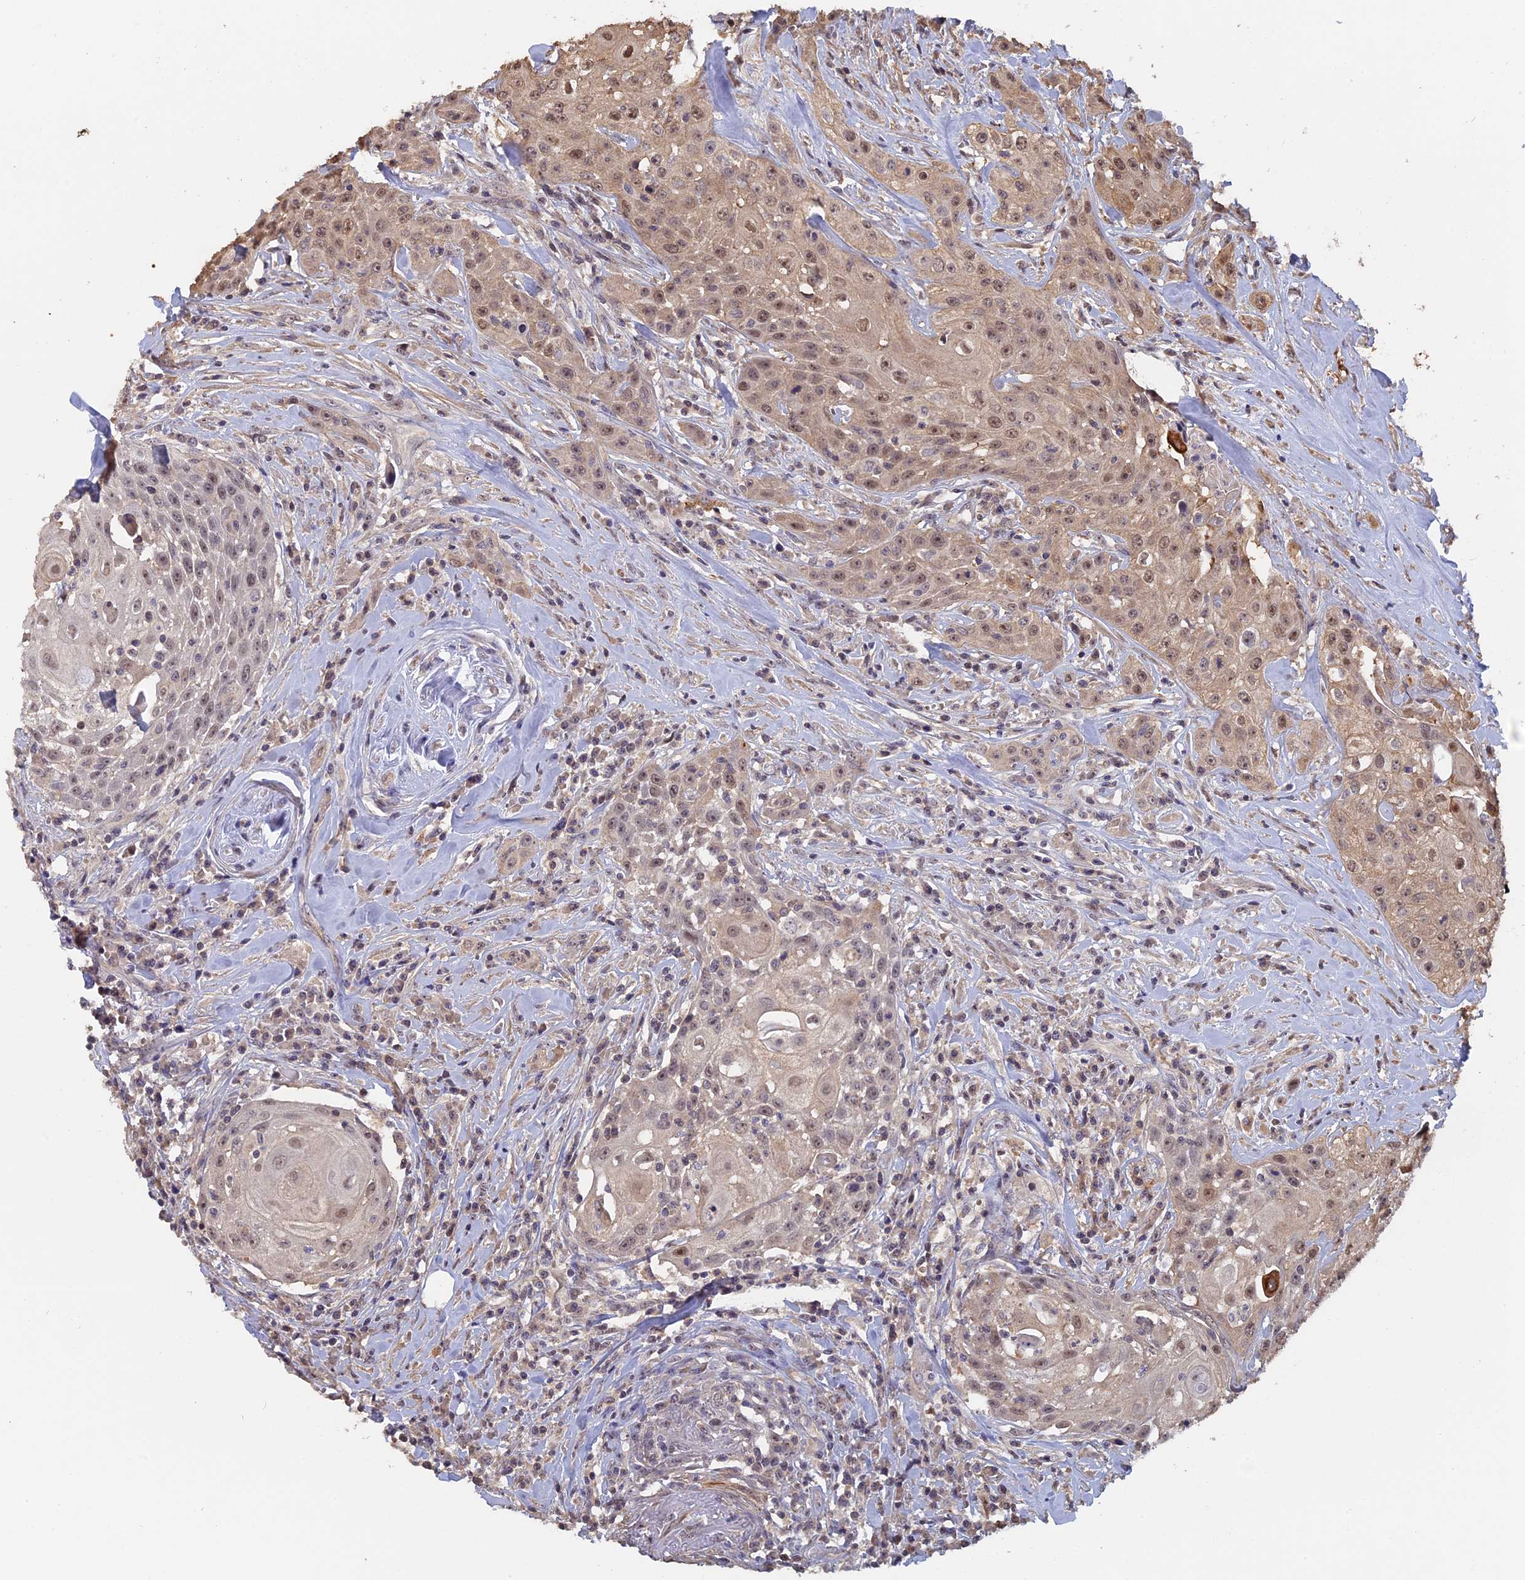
{"staining": {"intensity": "moderate", "quantity": ">75%", "location": "nuclear"}, "tissue": "head and neck cancer", "cell_type": "Tumor cells", "image_type": "cancer", "snomed": [{"axis": "morphology", "description": "Squamous cell carcinoma, NOS"}, {"axis": "topography", "description": "Oral tissue"}, {"axis": "topography", "description": "Head-Neck"}], "caption": "This histopathology image shows immunohistochemistry (IHC) staining of squamous cell carcinoma (head and neck), with medium moderate nuclear expression in about >75% of tumor cells.", "gene": "FAM98C", "patient": {"sex": "female", "age": 82}}